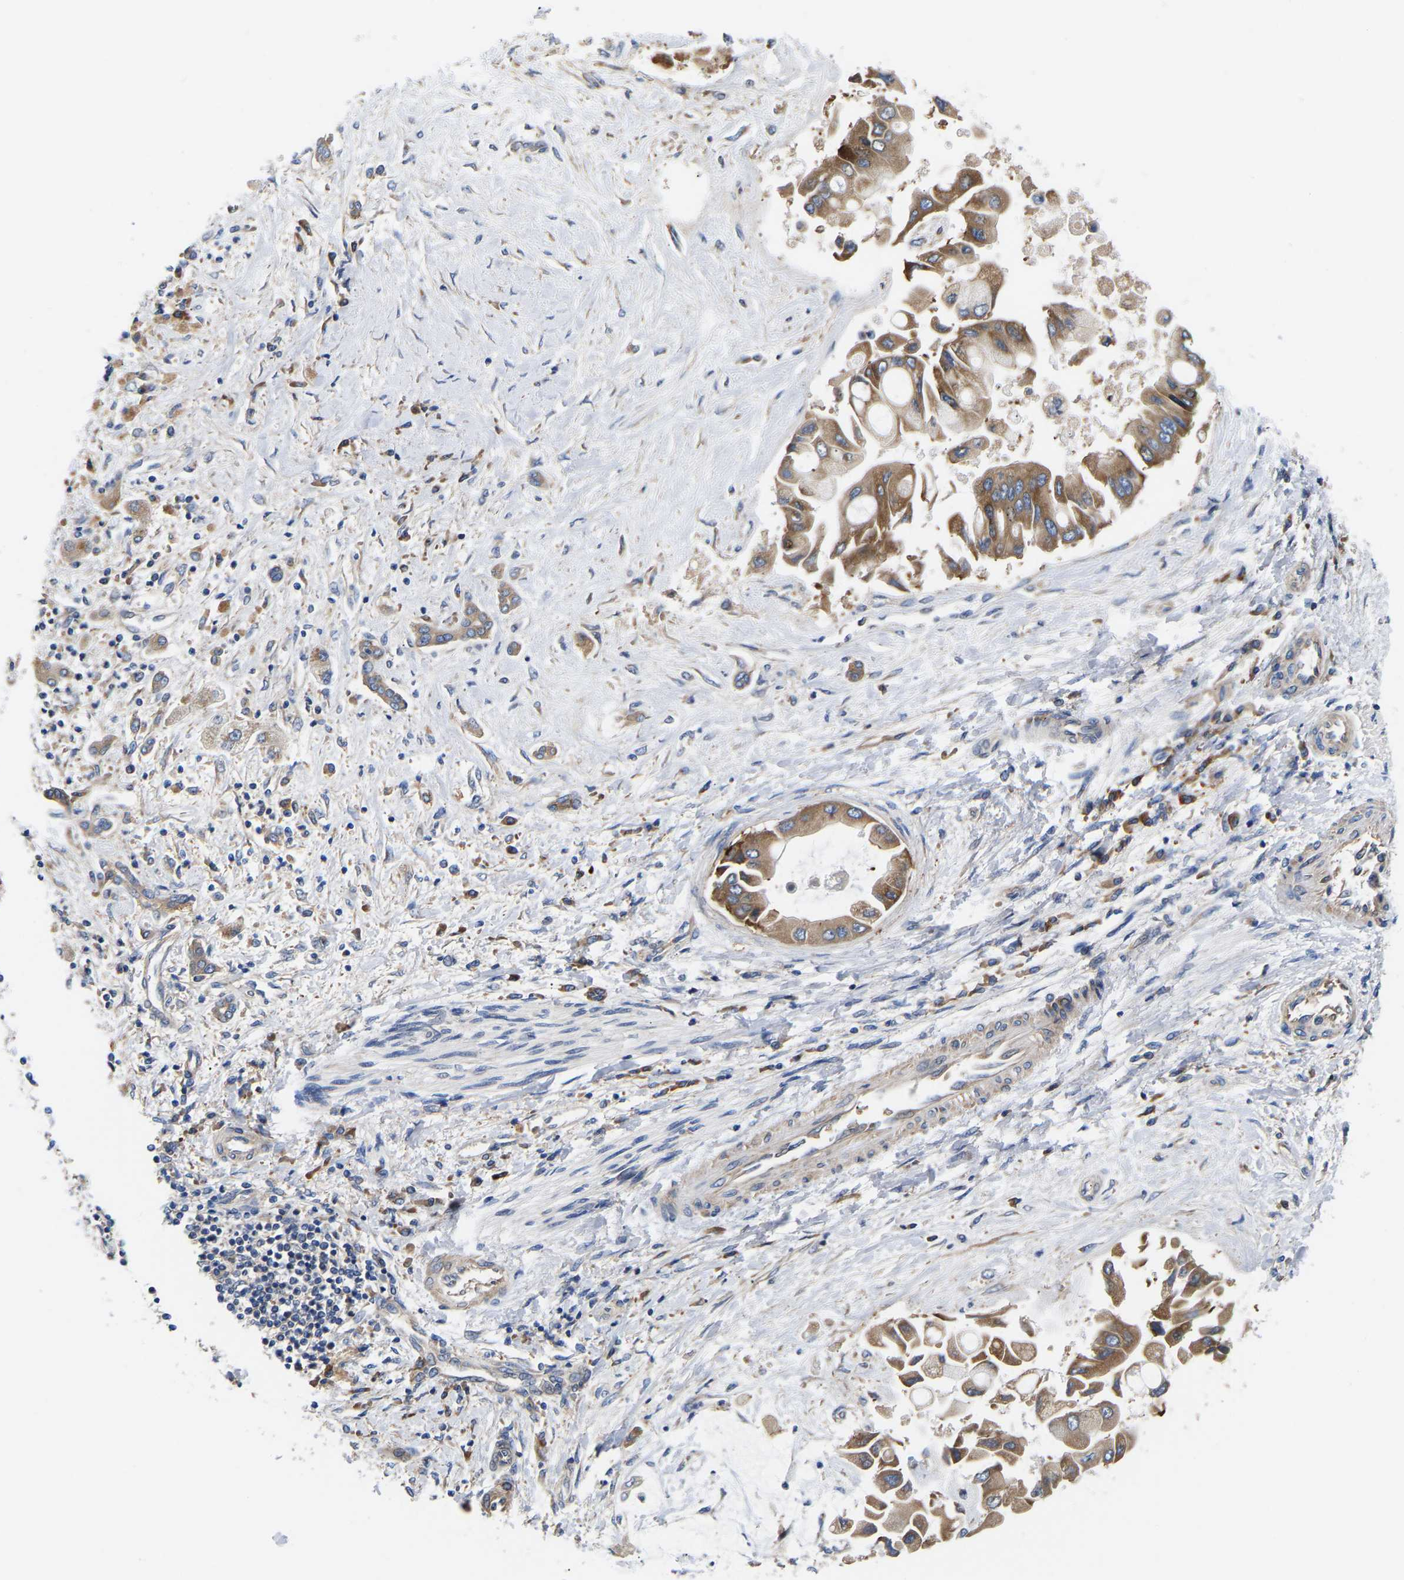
{"staining": {"intensity": "moderate", "quantity": ">75%", "location": "cytoplasmic/membranous"}, "tissue": "liver cancer", "cell_type": "Tumor cells", "image_type": "cancer", "snomed": [{"axis": "morphology", "description": "Cholangiocarcinoma"}, {"axis": "topography", "description": "Liver"}], "caption": "Immunohistochemical staining of human cholangiocarcinoma (liver) exhibits medium levels of moderate cytoplasmic/membranous expression in approximately >75% of tumor cells. The protein of interest is stained brown, and the nuclei are stained in blue (DAB IHC with brightfield microscopy, high magnification).", "gene": "AIMP2", "patient": {"sex": "male", "age": 50}}